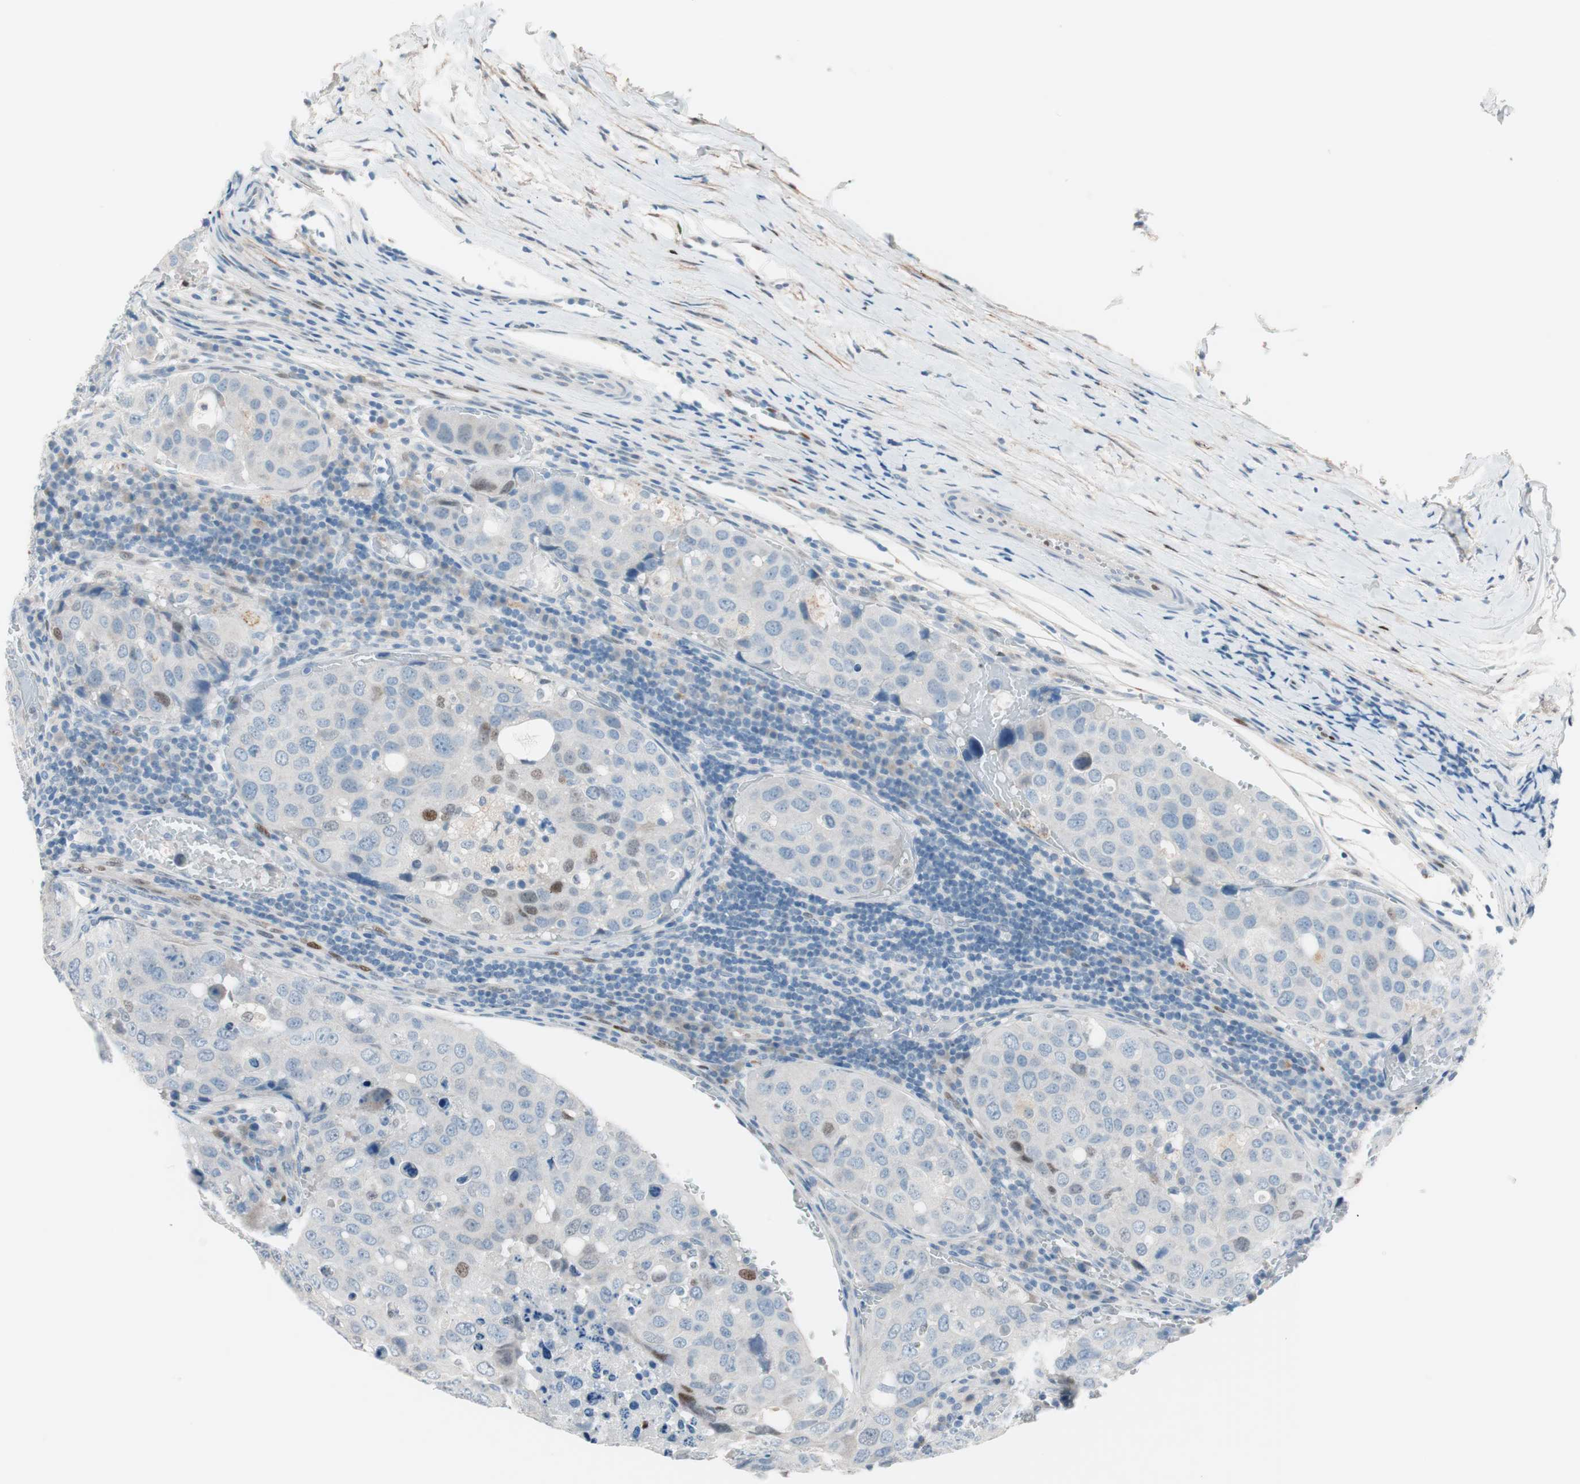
{"staining": {"intensity": "weak", "quantity": "<25%", "location": "nuclear"}, "tissue": "urothelial cancer", "cell_type": "Tumor cells", "image_type": "cancer", "snomed": [{"axis": "morphology", "description": "Urothelial carcinoma, High grade"}, {"axis": "topography", "description": "Lymph node"}, {"axis": "topography", "description": "Urinary bladder"}], "caption": "High-grade urothelial carcinoma was stained to show a protein in brown. There is no significant positivity in tumor cells. (DAB IHC with hematoxylin counter stain).", "gene": "FOSL1", "patient": {"sex": "male", "age": 51}}